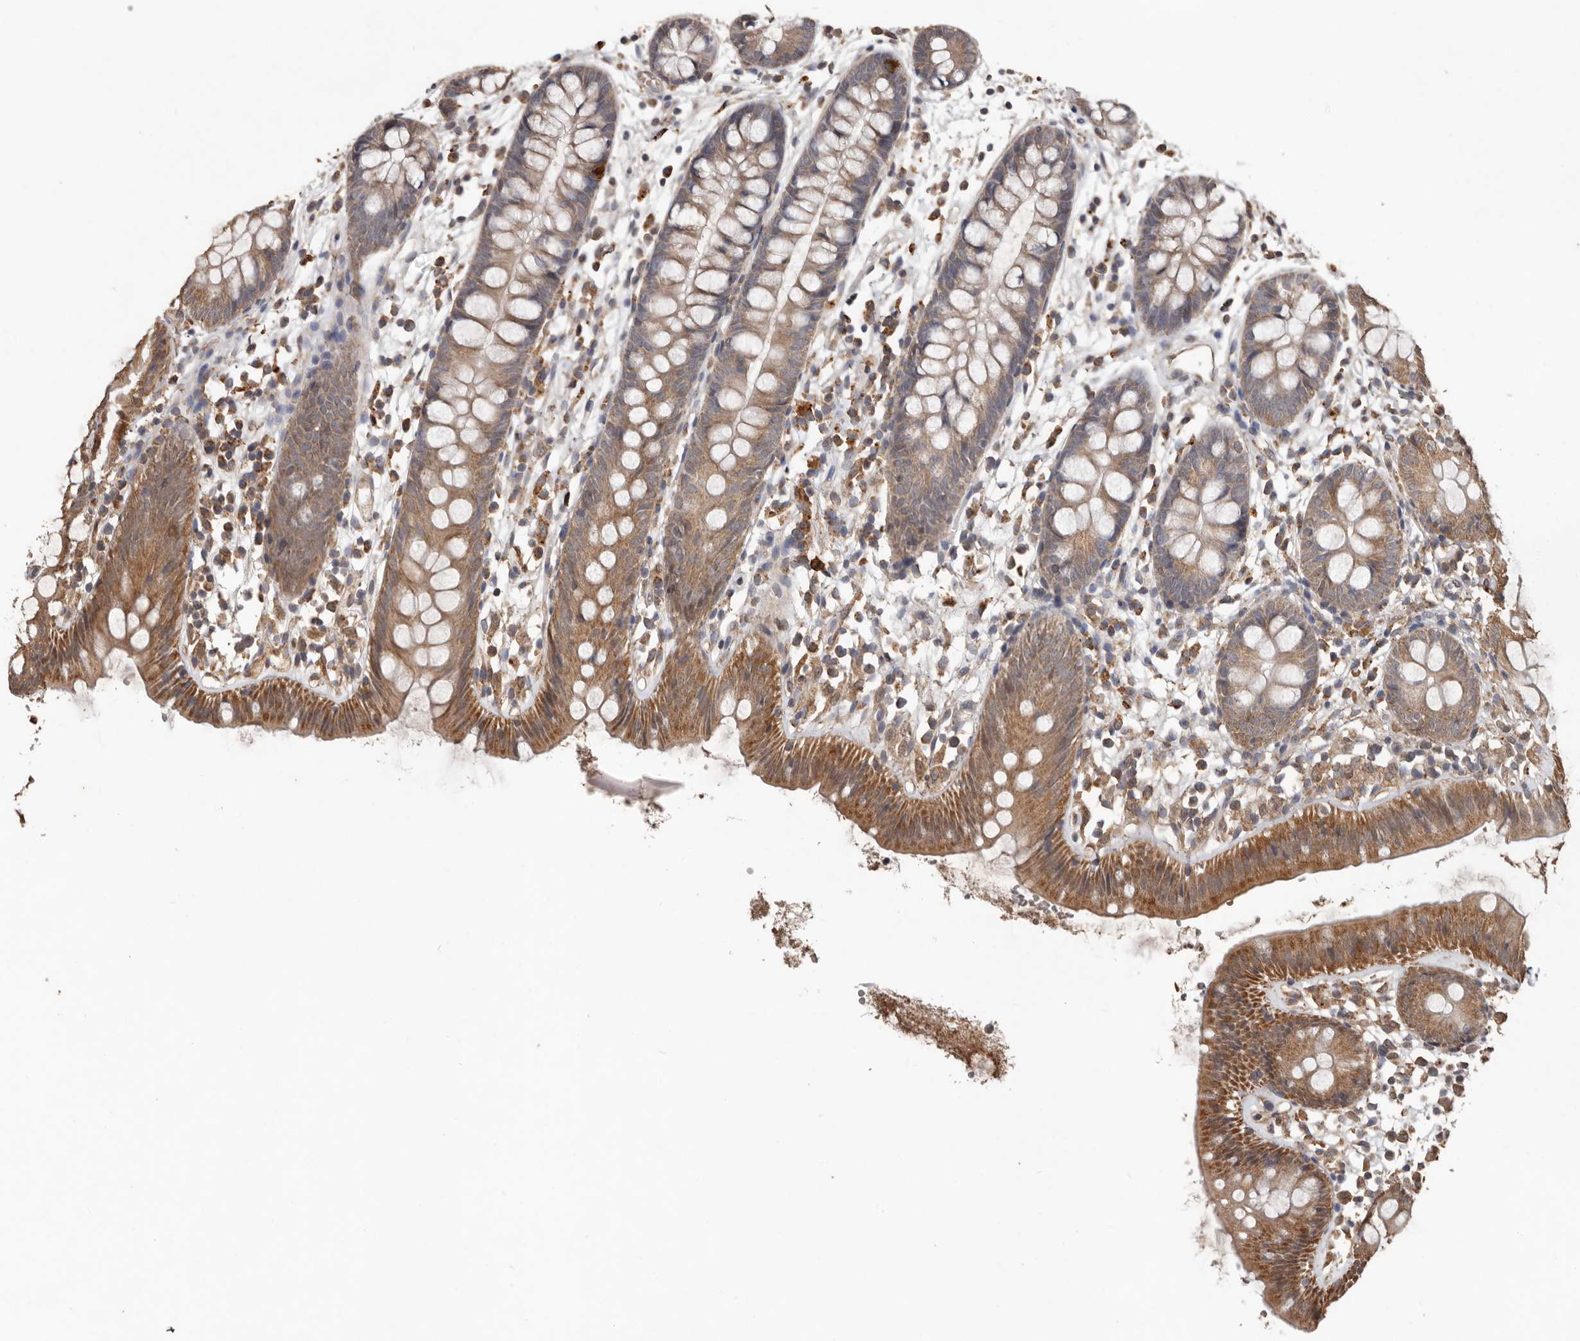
{"staining": {"intensity": "weak", "quantity": ">75%", "location": "cytoplasmic/membranous"}, "tissue": "colon", "cell_type": "Endothelial cells", "image_type": "normal", "snomed": [{"axis": "morphology", "description": "Normal tissue, NOS"}, {"axis": "topography", "description": "Colon"}], "caption": "Brown immunohistochemical staining in normal colon exhibits weak cytoplasmic/membranous expression in about >75% of endothelial cells.", "gene": "MTF1", "patient": {"sex": "male", "age": 56}}